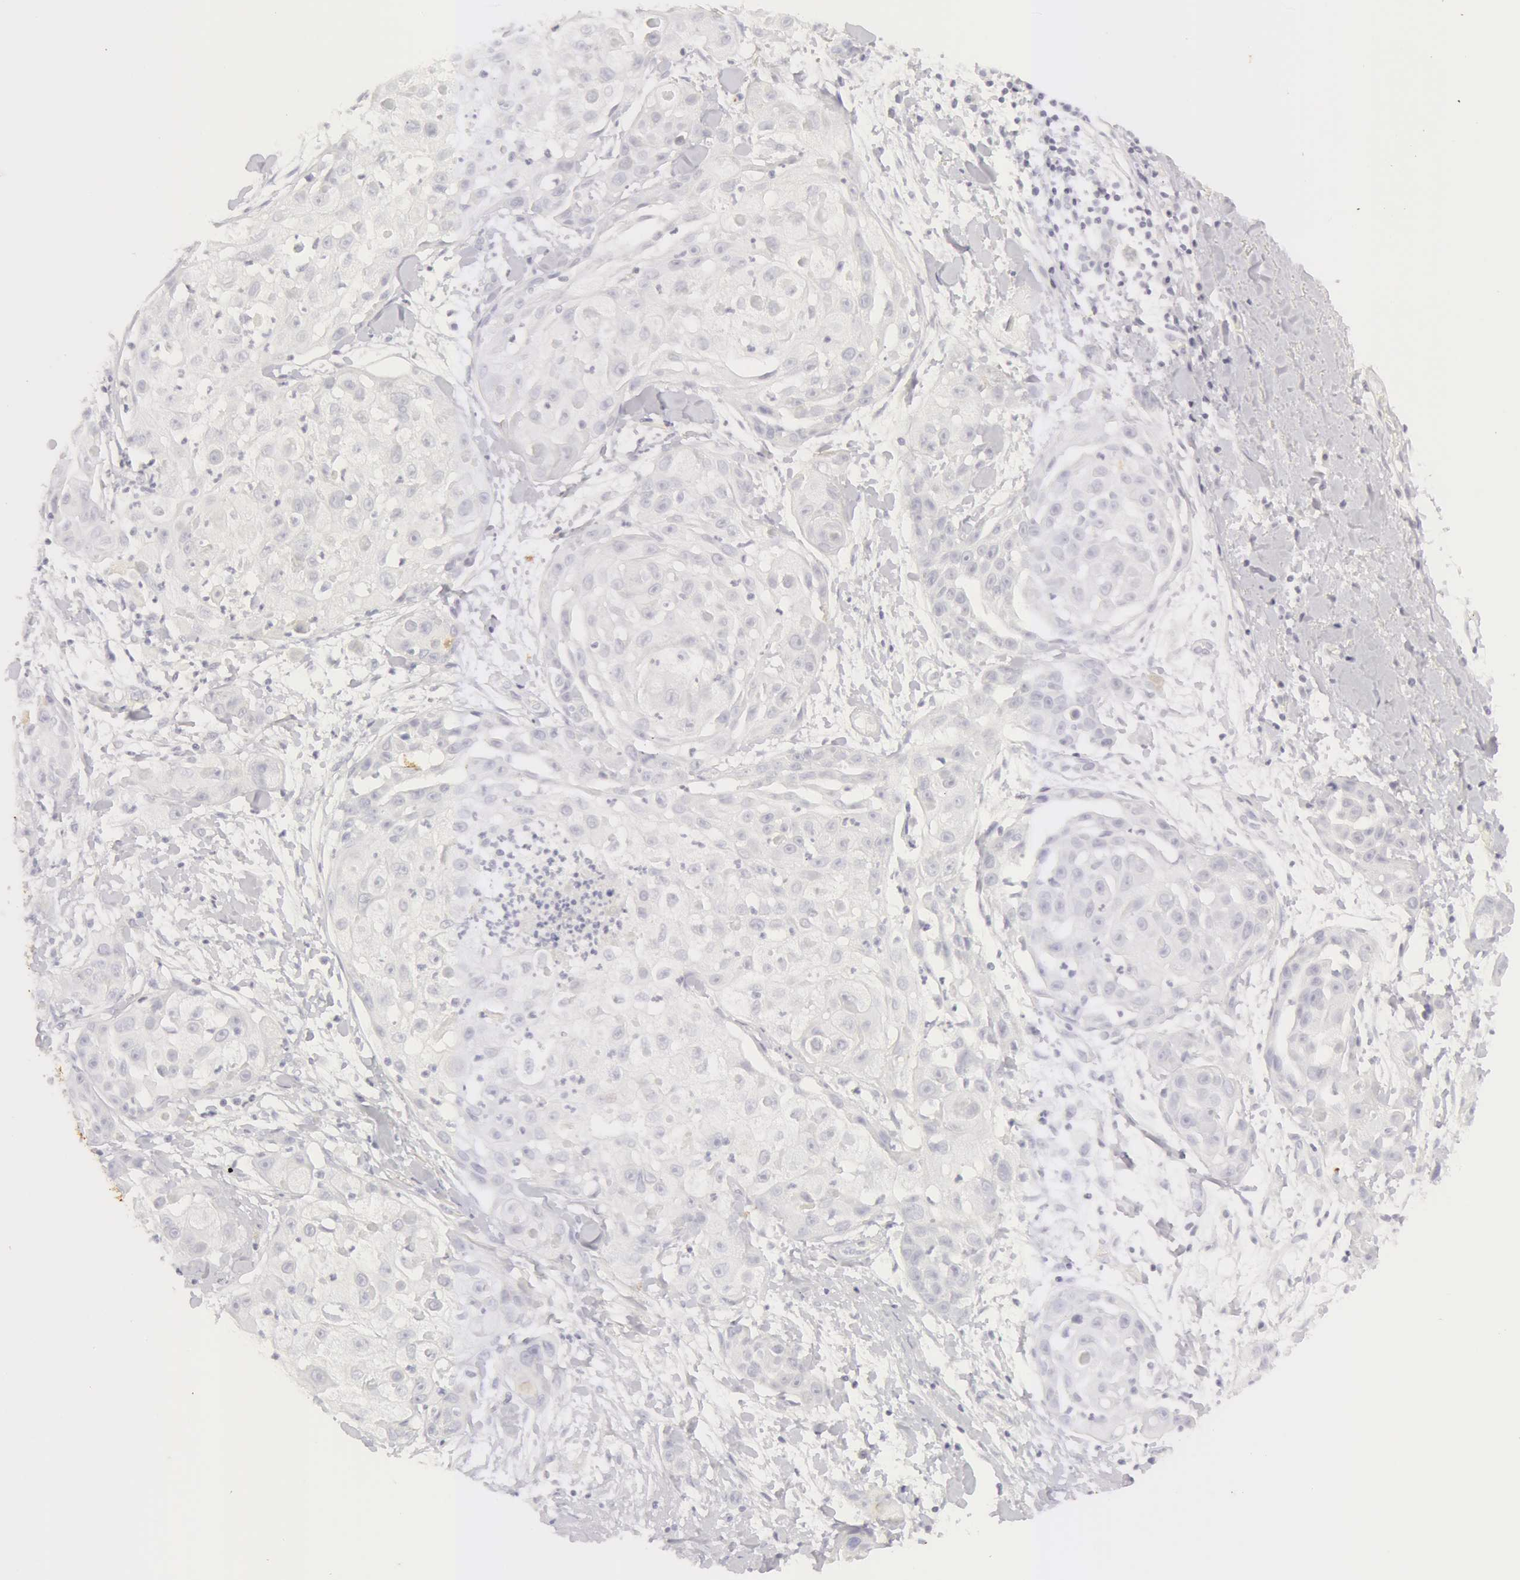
{"staining": {"intensity": "negative", "quantity": "none", "location": "none"}, "tissue": "skin cancer", "cell_type": "Tumor cells", "image_type": "cancer", "snomed": [{"axis": "morphology", "description": "Squamous cell carcinoma, NOS"}, {"axis": "topography", "description": "Skin"}], "caption": "Immunohistochemical staining of skin cancer exhibits no significant staining in tumor cells.", "gene": "KRT8", "patient": {"sex": "female", "age": 57}}